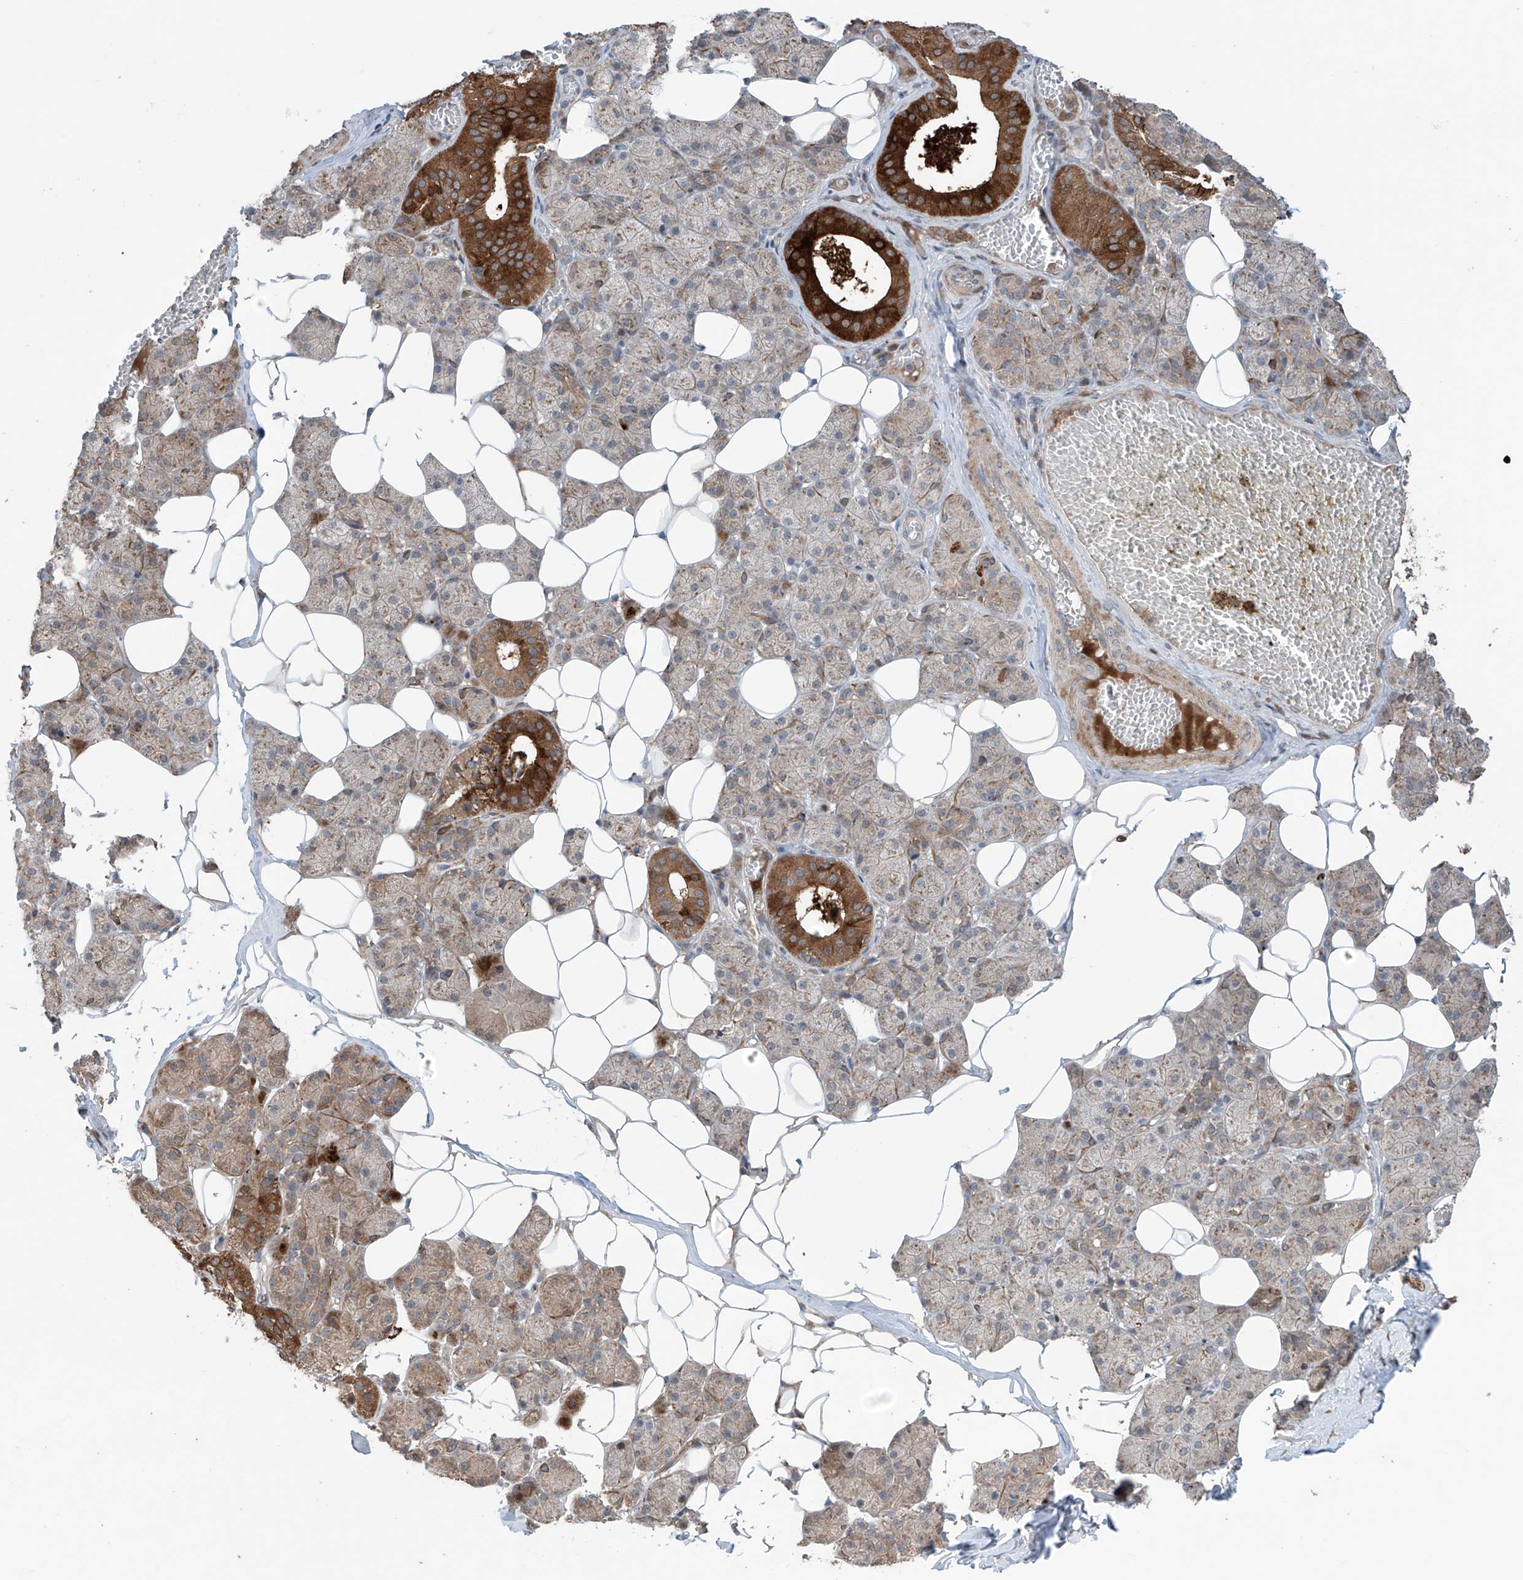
{"staining": {"intensity": "strong", "quantity": "25%-75%", "location": "cytoplasmic/membranous"}, "tissue": "salivary gland", "cell_type": "Glandular cells", "image_type": "normal", "snomed": [{"axis": "morphology", "description": "Normal tissue, NOS"}, {"axis": "topography", "description": "Salivary gland"}], "caption": "The immunohistochemical stain highlights strong cytoplasmic/membranous expression in glandular cells of normal salivary gland. (DAB IHC, brown staining for protein, blue staining for nuclei).", "gene": "SAMD3", "patient": {"sex": "female", "age": 33}}